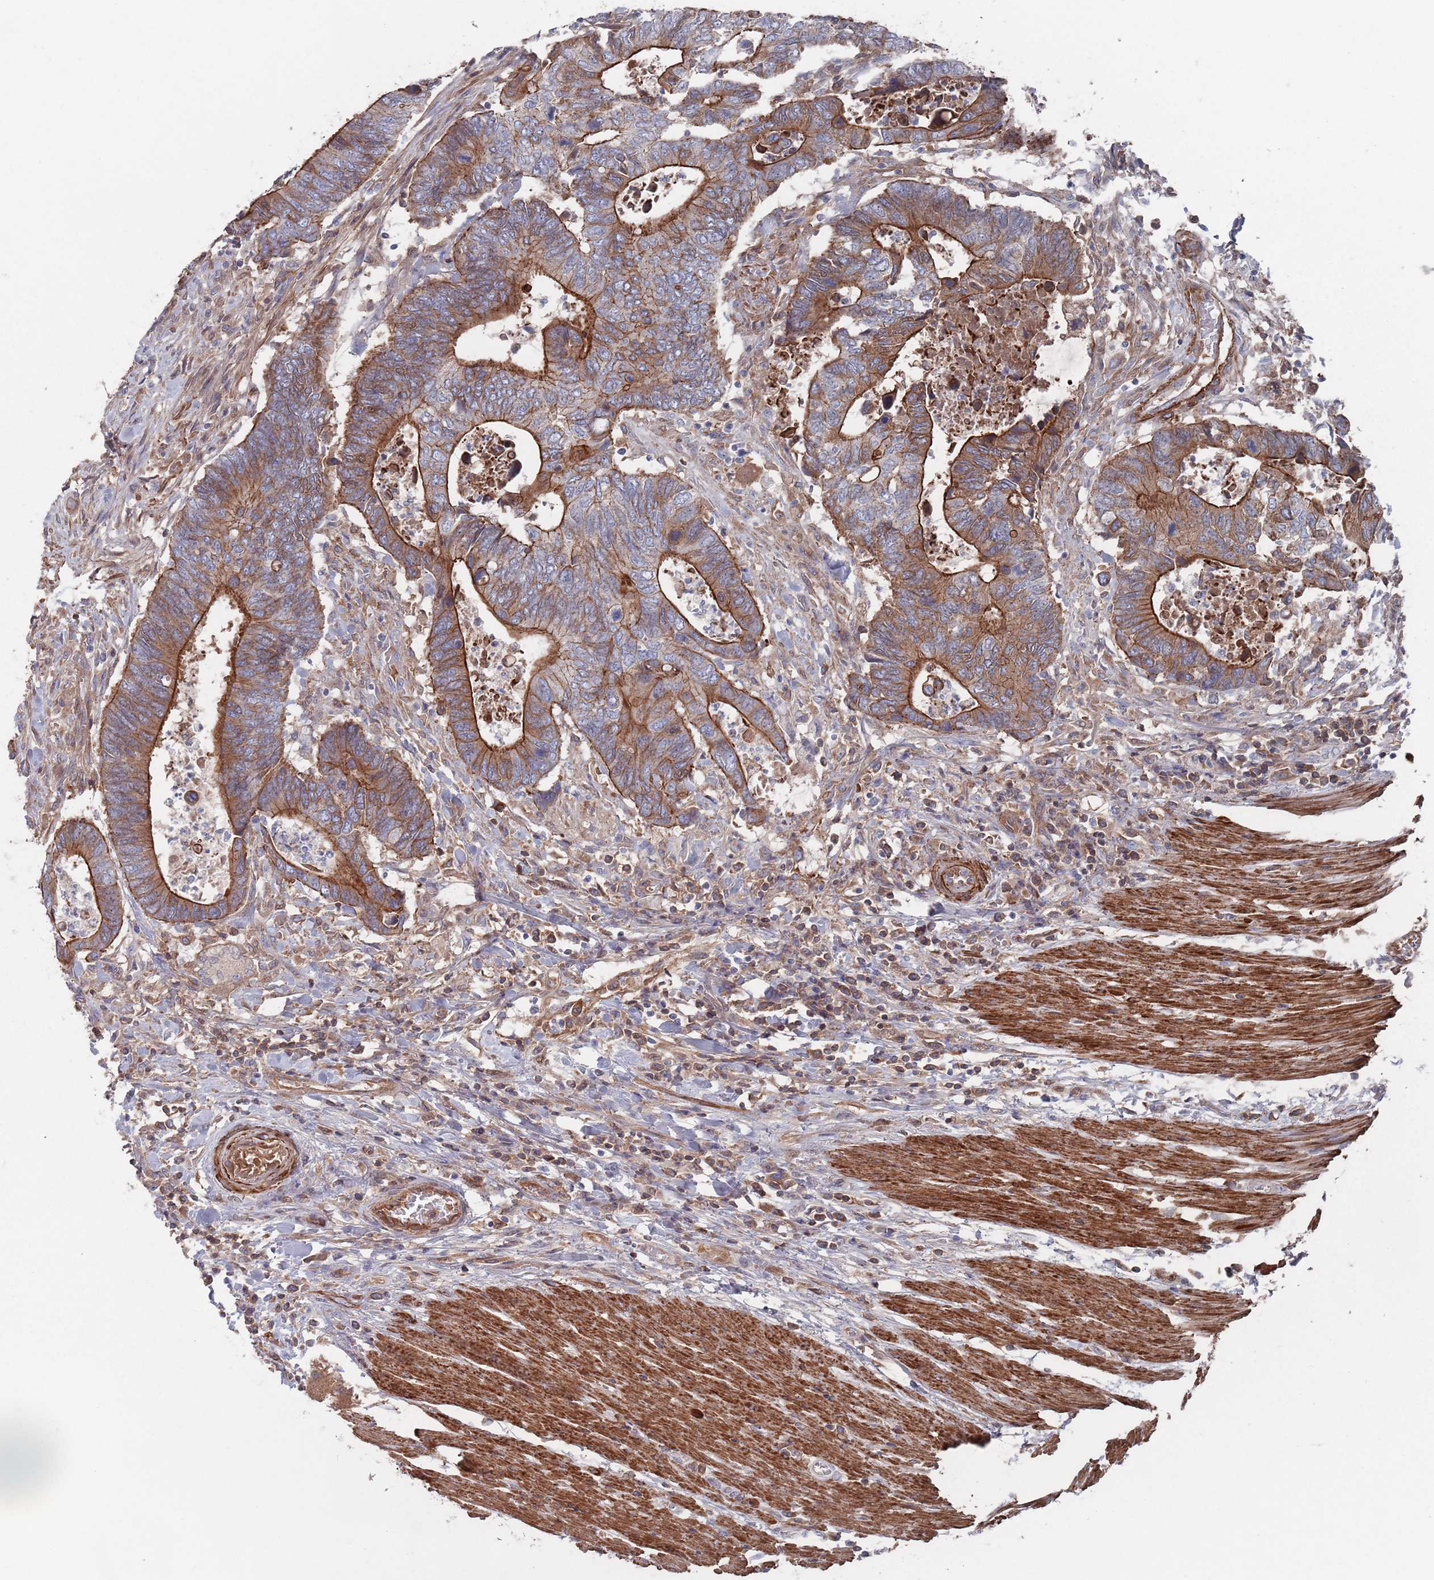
{"staining": {"intensity": "strong", "quantity": "25%-75%", "location": "cytoplasmic/membranous"}, "tissue": "colorectal cancer", "cell_type": "Tumor cells", "image_type": "cancer", "snomed": [{"axis": "morphology", "description": "Adenocarcinoma, NOS"}, {"axis": "topography", "description": "Colon"}], "caption": "The immunohistochemical stain highlights strong cytoplasmic/membranous staining in tumor cells of colorectal cancer (adenocarcinoma) tissue. Nuclei are stained in blue.", "gene": "PLEKHA4", "patient": {"sex": "male", "age": 87}}